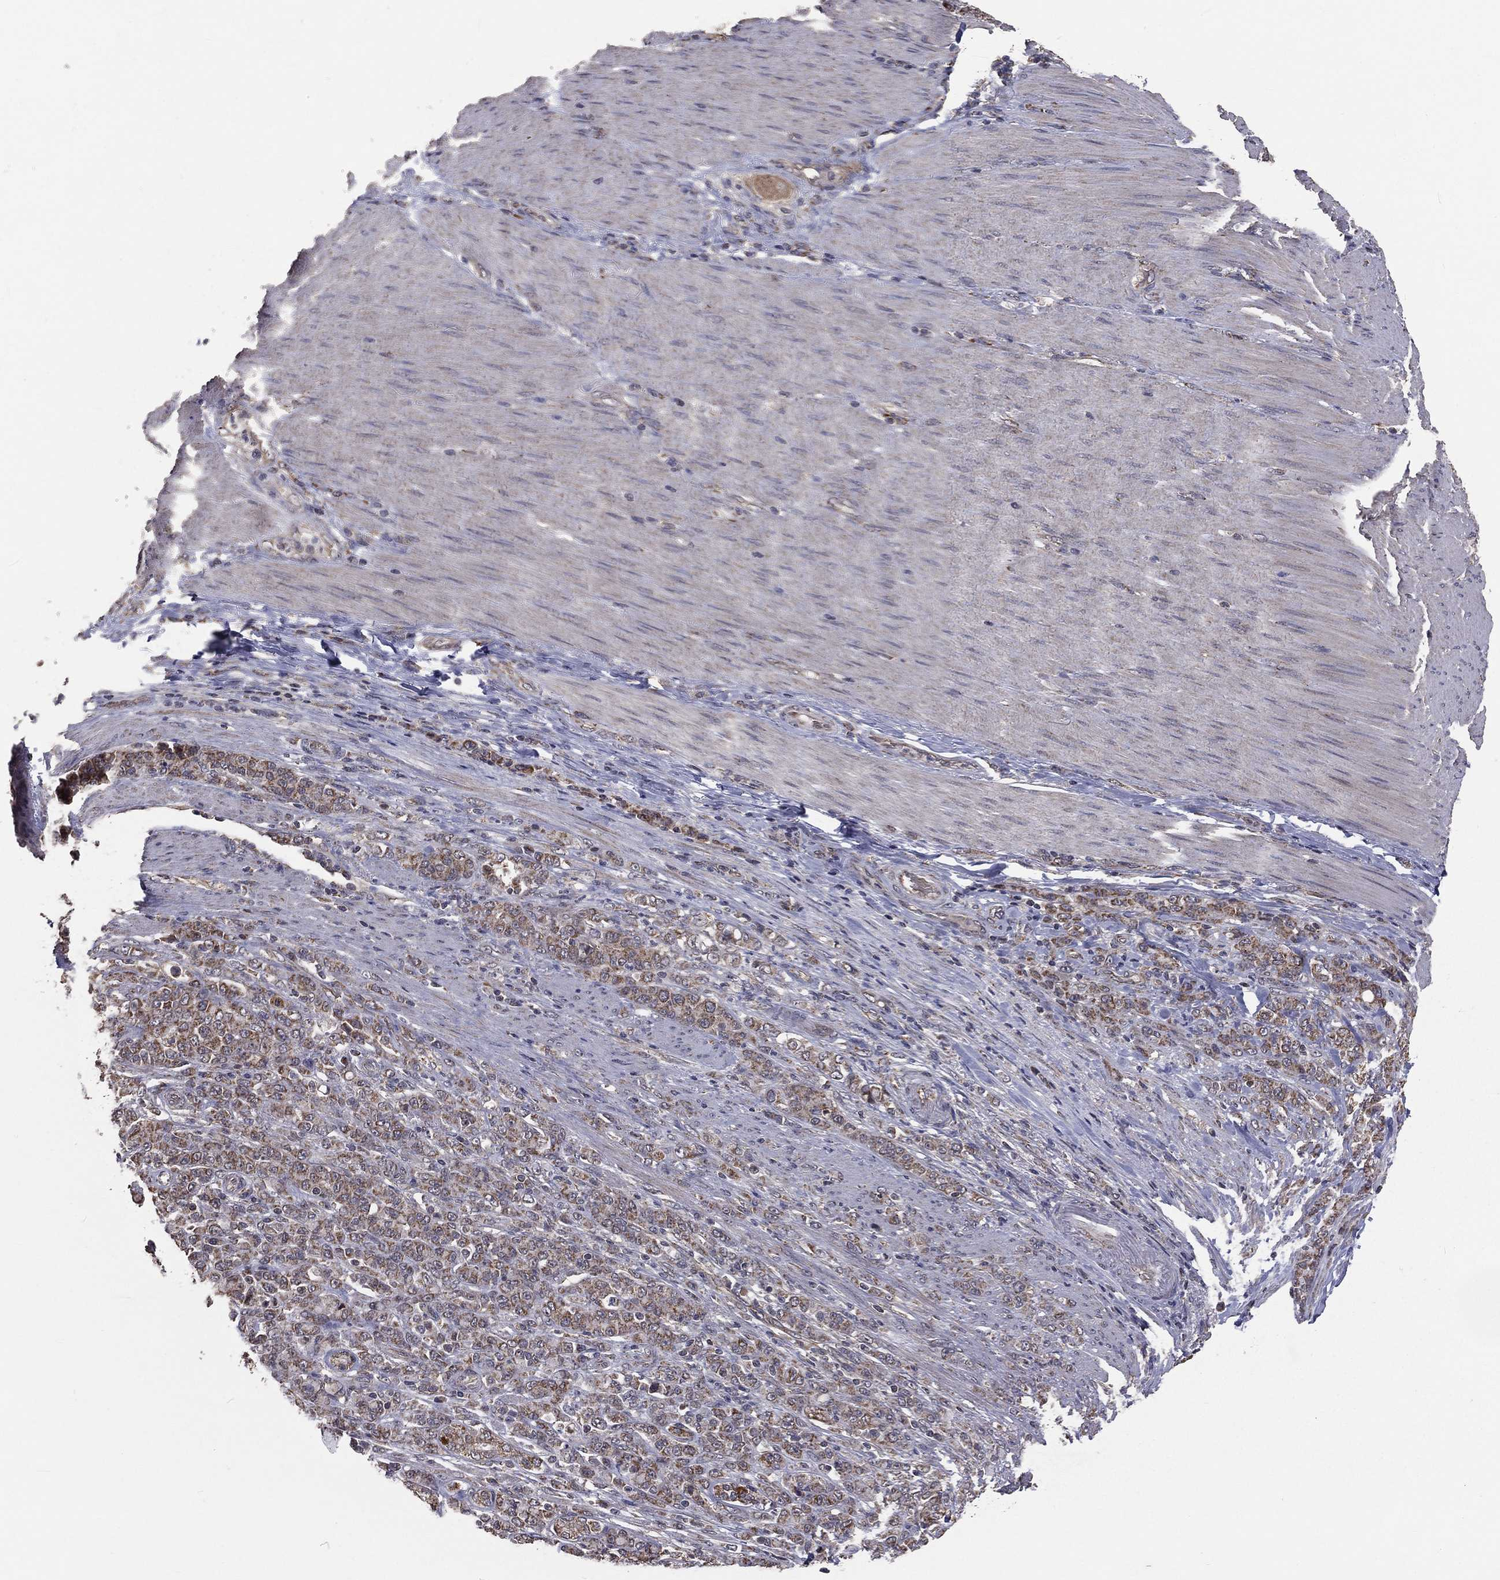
{"staining": {"intensity": "weak", "quantity": ">75%", "location": "cytoplasmic/membranous"}, "tissue": "stomach cancer", "cell_type": "Tumor cells", "image_type": "cancer", "snomed": [{"axis": "morphology", "description": "Normal tissue, NOS"}, {"axis": "morphology", "description": "Adenocarcinoma, NOS"}, {"axis": "topography", "description": "Stomach"}], "caption": "An image of human stomach adenocarcinoma stained for a protein displays weak cytoplasmic/membranous brown staining in tumor cells. (brown staining indicates protein expression, while blue staining denotes nuclei).", "gene": "MRPL46", "patient": {"sex": "female", "age": 79}}